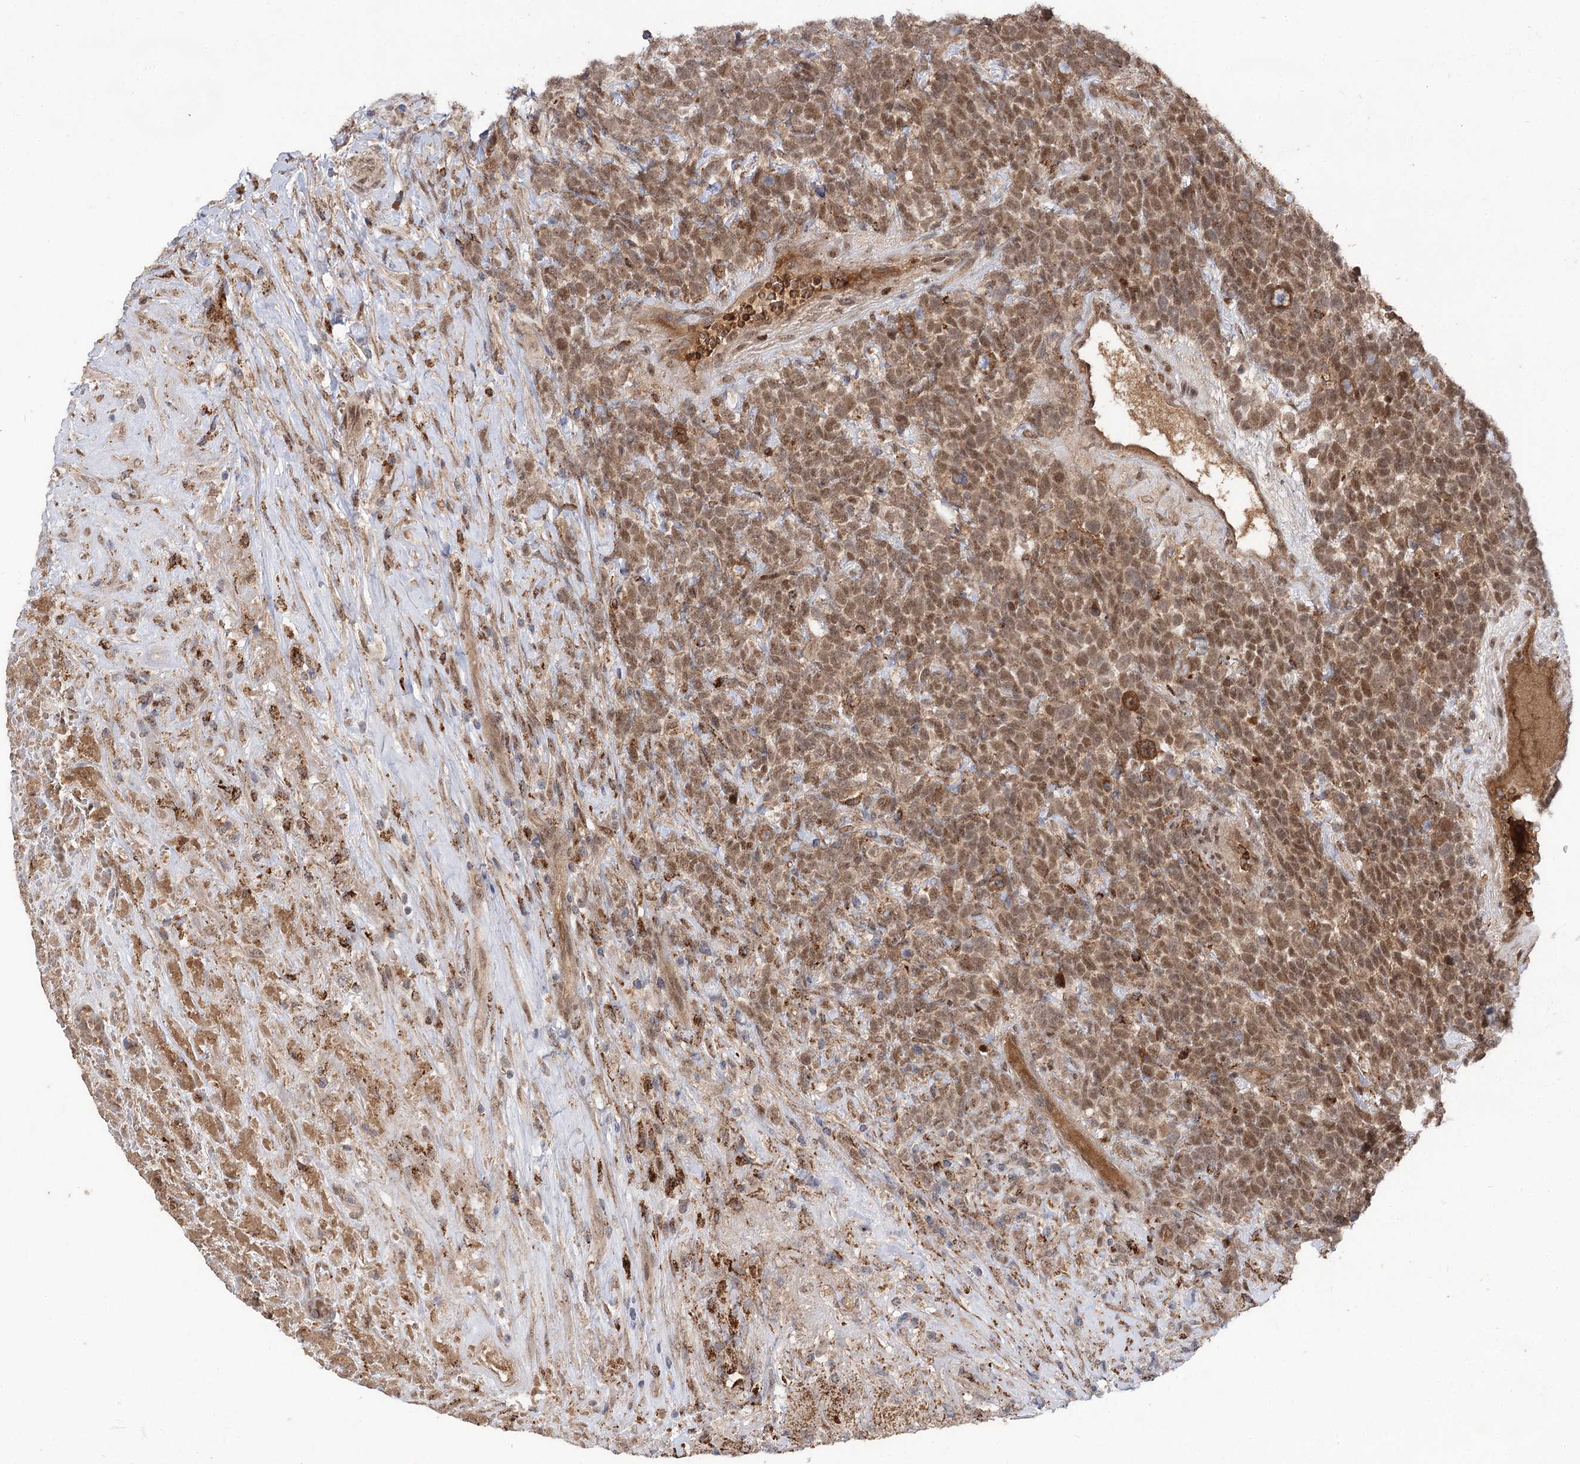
{"staining": {"intensity": "moderate", "quantity": ">75%", "location": "cytoplasmic/membranous,nuclear"}, "tissue": "urothelial cancer", "cell_type": "Tumor cells", "image_type": "cancer", "snomed": [{"axis": "morphology", "description": "Urothelial carcinoma, High grade"}, {"axis": "topography", "description": "Urinary bladder"}], "caption": "Tumor cells show moderate cytoplasmic/membranous and nuclear positivity in approximately >75% of cells in high-grade urothelial carcinoma.", "gene": "MSANTD2", "patient": {"sex": "female", "age": 82}}